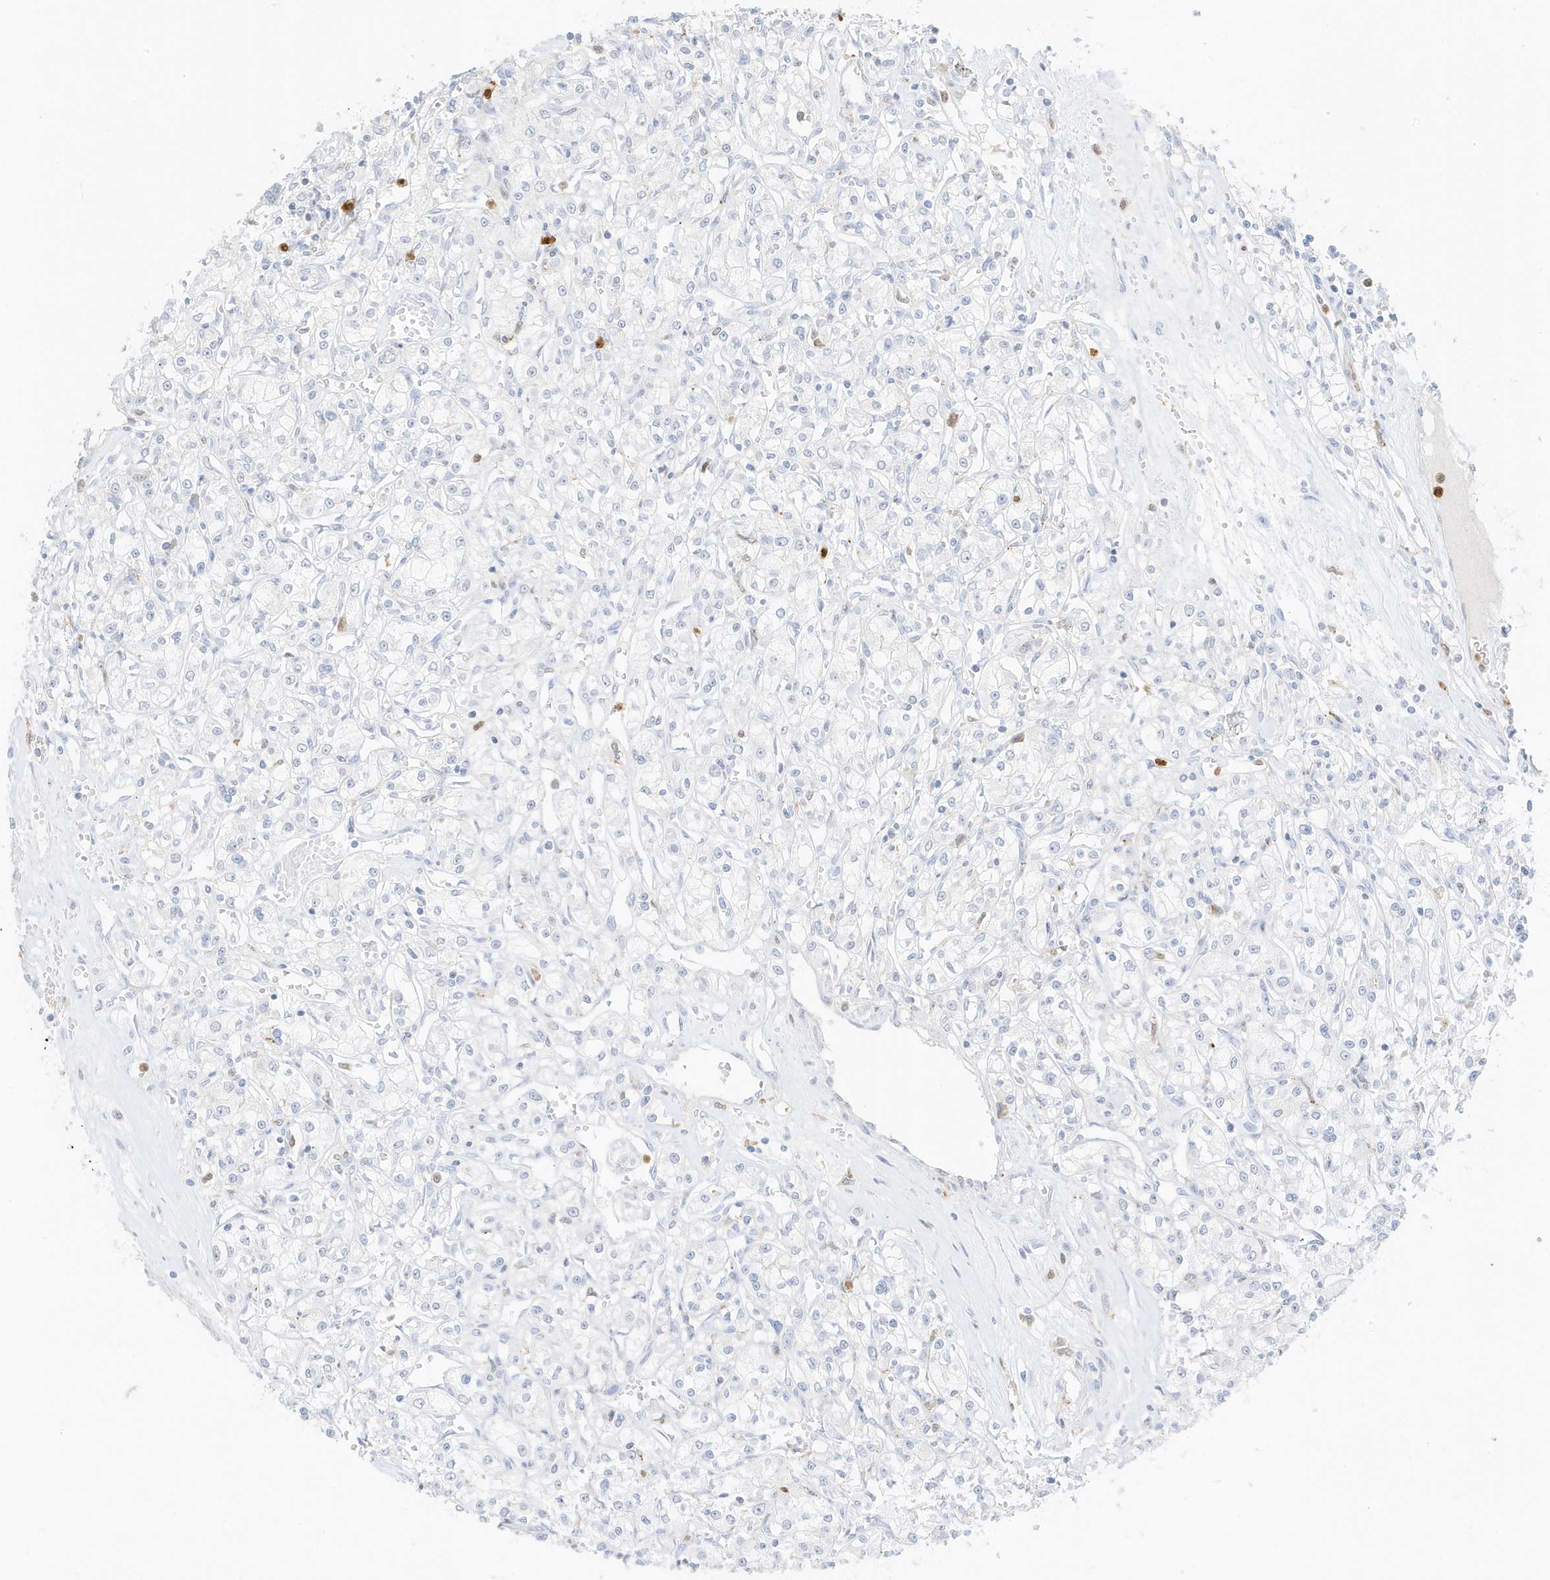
{"staining": {"intensity": "negative", "quantity": "none", "location": "none"}, "tissue": "renal cancer", "cell_type": "Tumor cells", "image_type": "cancer", "snomed": [{"axis": "morphology", "description": "Adenocarcinoma, NOS"}, {"axis": "topography", "description": "Kidney"}], "caption": "Immunohistochemistry of renal adenocarcinoma reveals no expression in tumor cells. (Stains: DAB IHC with hematoxylin counter stain, Microscopy: brightfield microscopy at high magnification).", "gene": "GCA", "patient": {"sex": "female", "age": 59}}